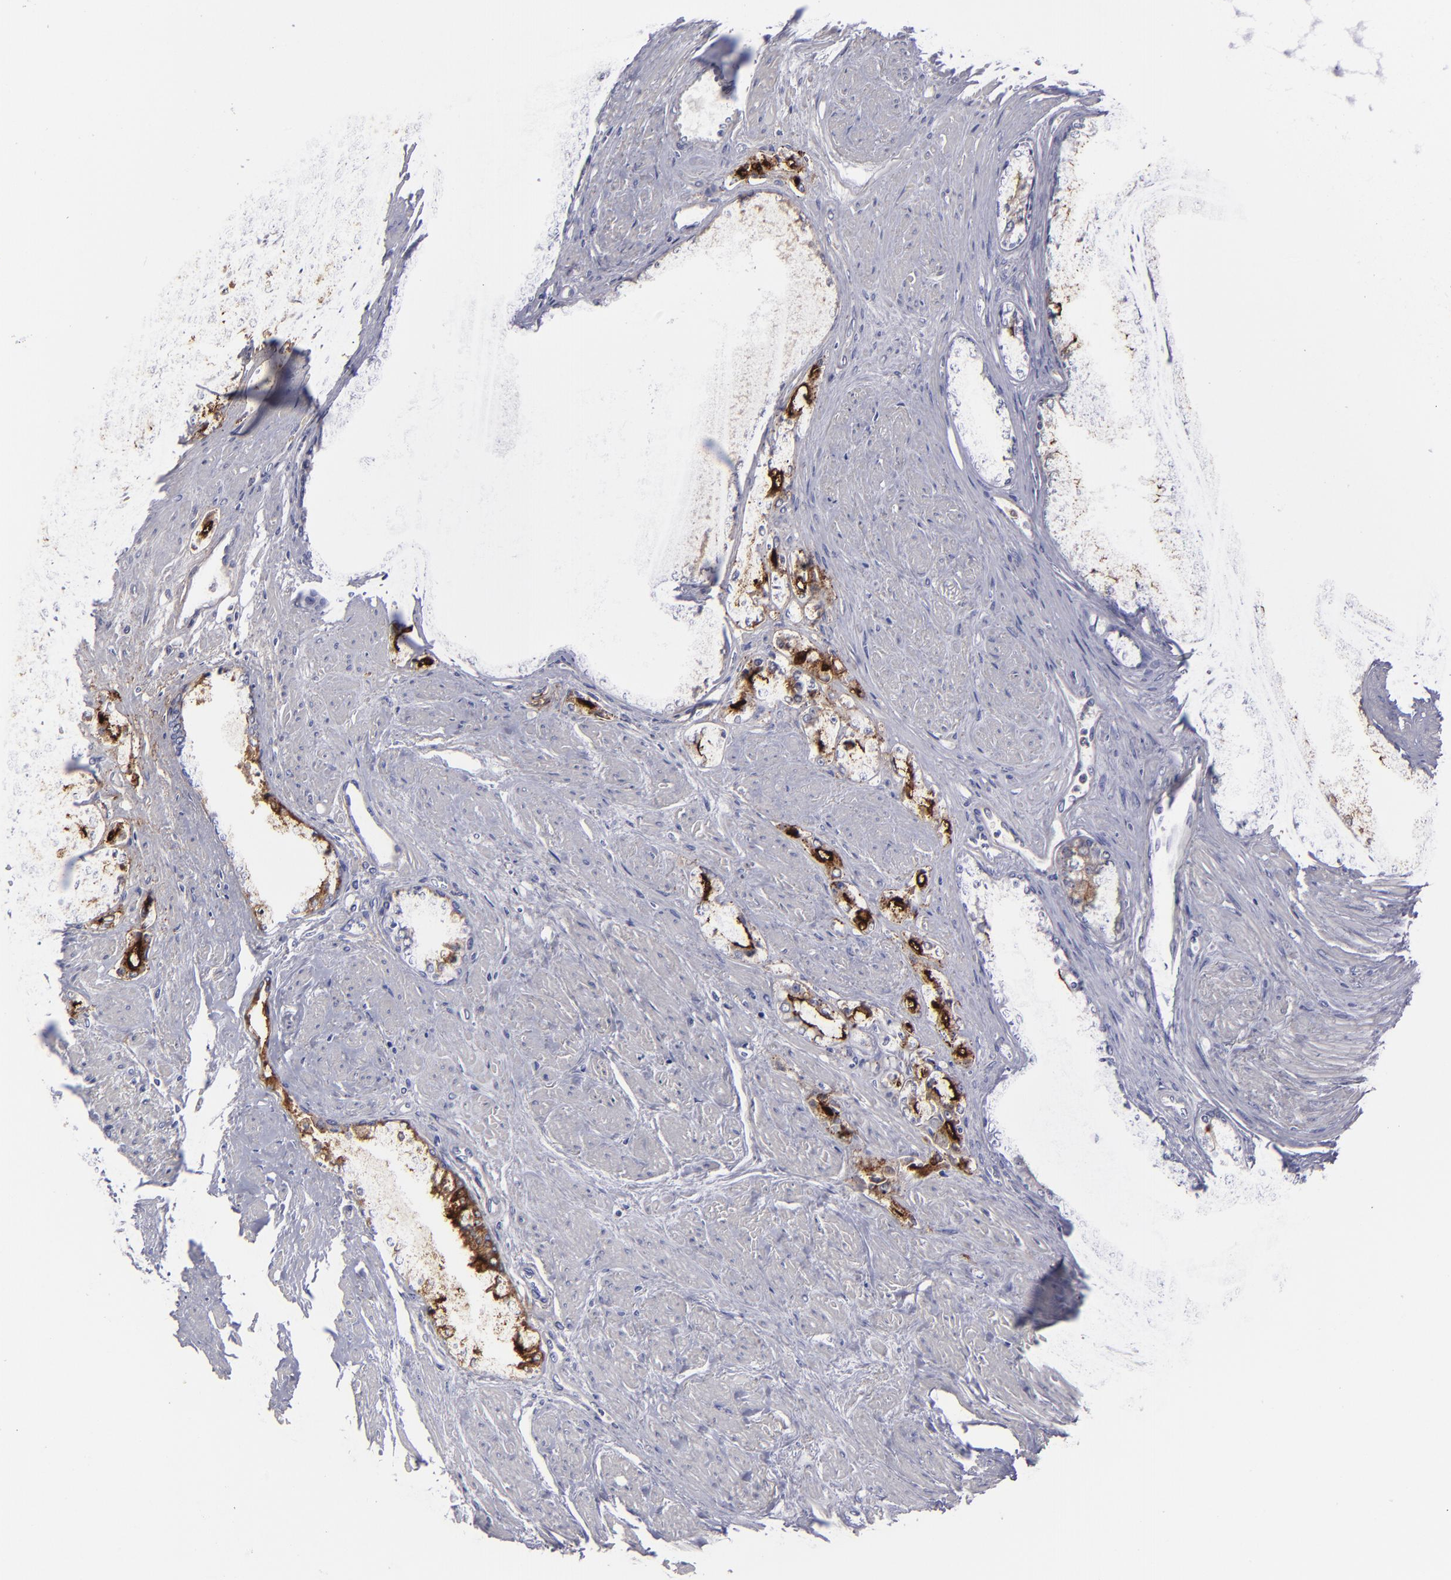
{"staining": {"intensity": "strong", "quantity": "<25%", "location": "cytoplasmic/membranous"}, "tissue": "prostate cancer", "cell_type": "Tumor cells", "image_type": "cancer", "snomed": [{"axis": "morphology", "description": "Adenocarcinoma, Medium grade"}, {"axis": "topography", "description": "Prostate"}], "caption": "Adenocarcinoma (medium-grade) (prostate) stained for a protein (brown) displays strong cytoplasmic/membranous positive positivity in about <25% of tumor cells.", "gene": "ANPEP", "patient": {"sex": "male", "age": 72}}